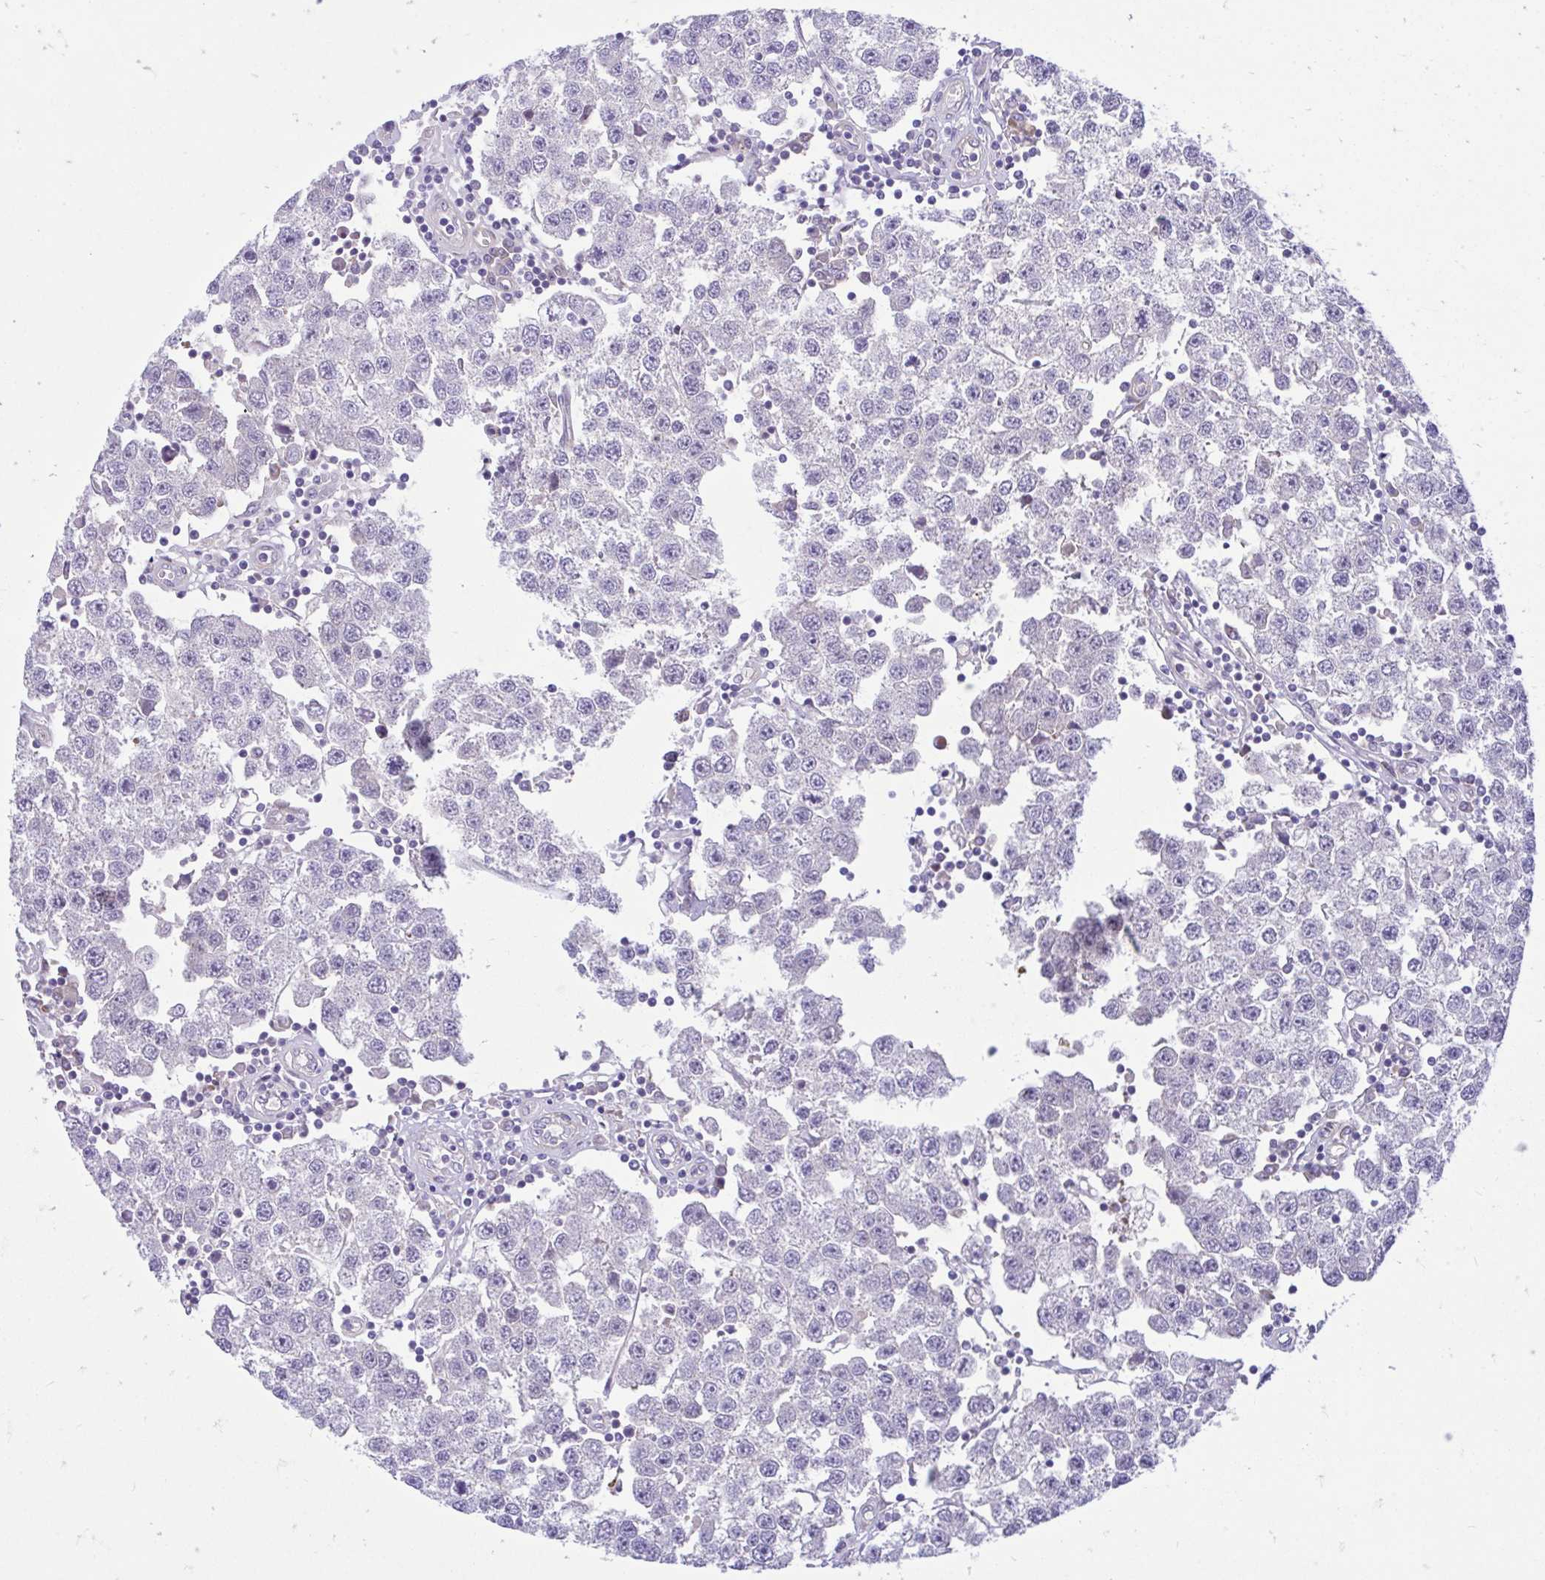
{"staining": {"intensity": "negative", "quantity": "none", "location": "none"}, "tissue": "testis cancer", "cell_type": "Tumor cells", "image_type": "cancer", "snomed": [{"axis": "morphology", "description": "Seminoma, NOS"}, {"axis": "topography", "description": "Testis"}], "caption": "DAB (3,3'-diaminobenzidine) immunohistochemical staining of seminoma (testis) shows no significant staining in tumor cells.", "gene": "ESPNL", "patient": {"sex": "male", "age": 34}}